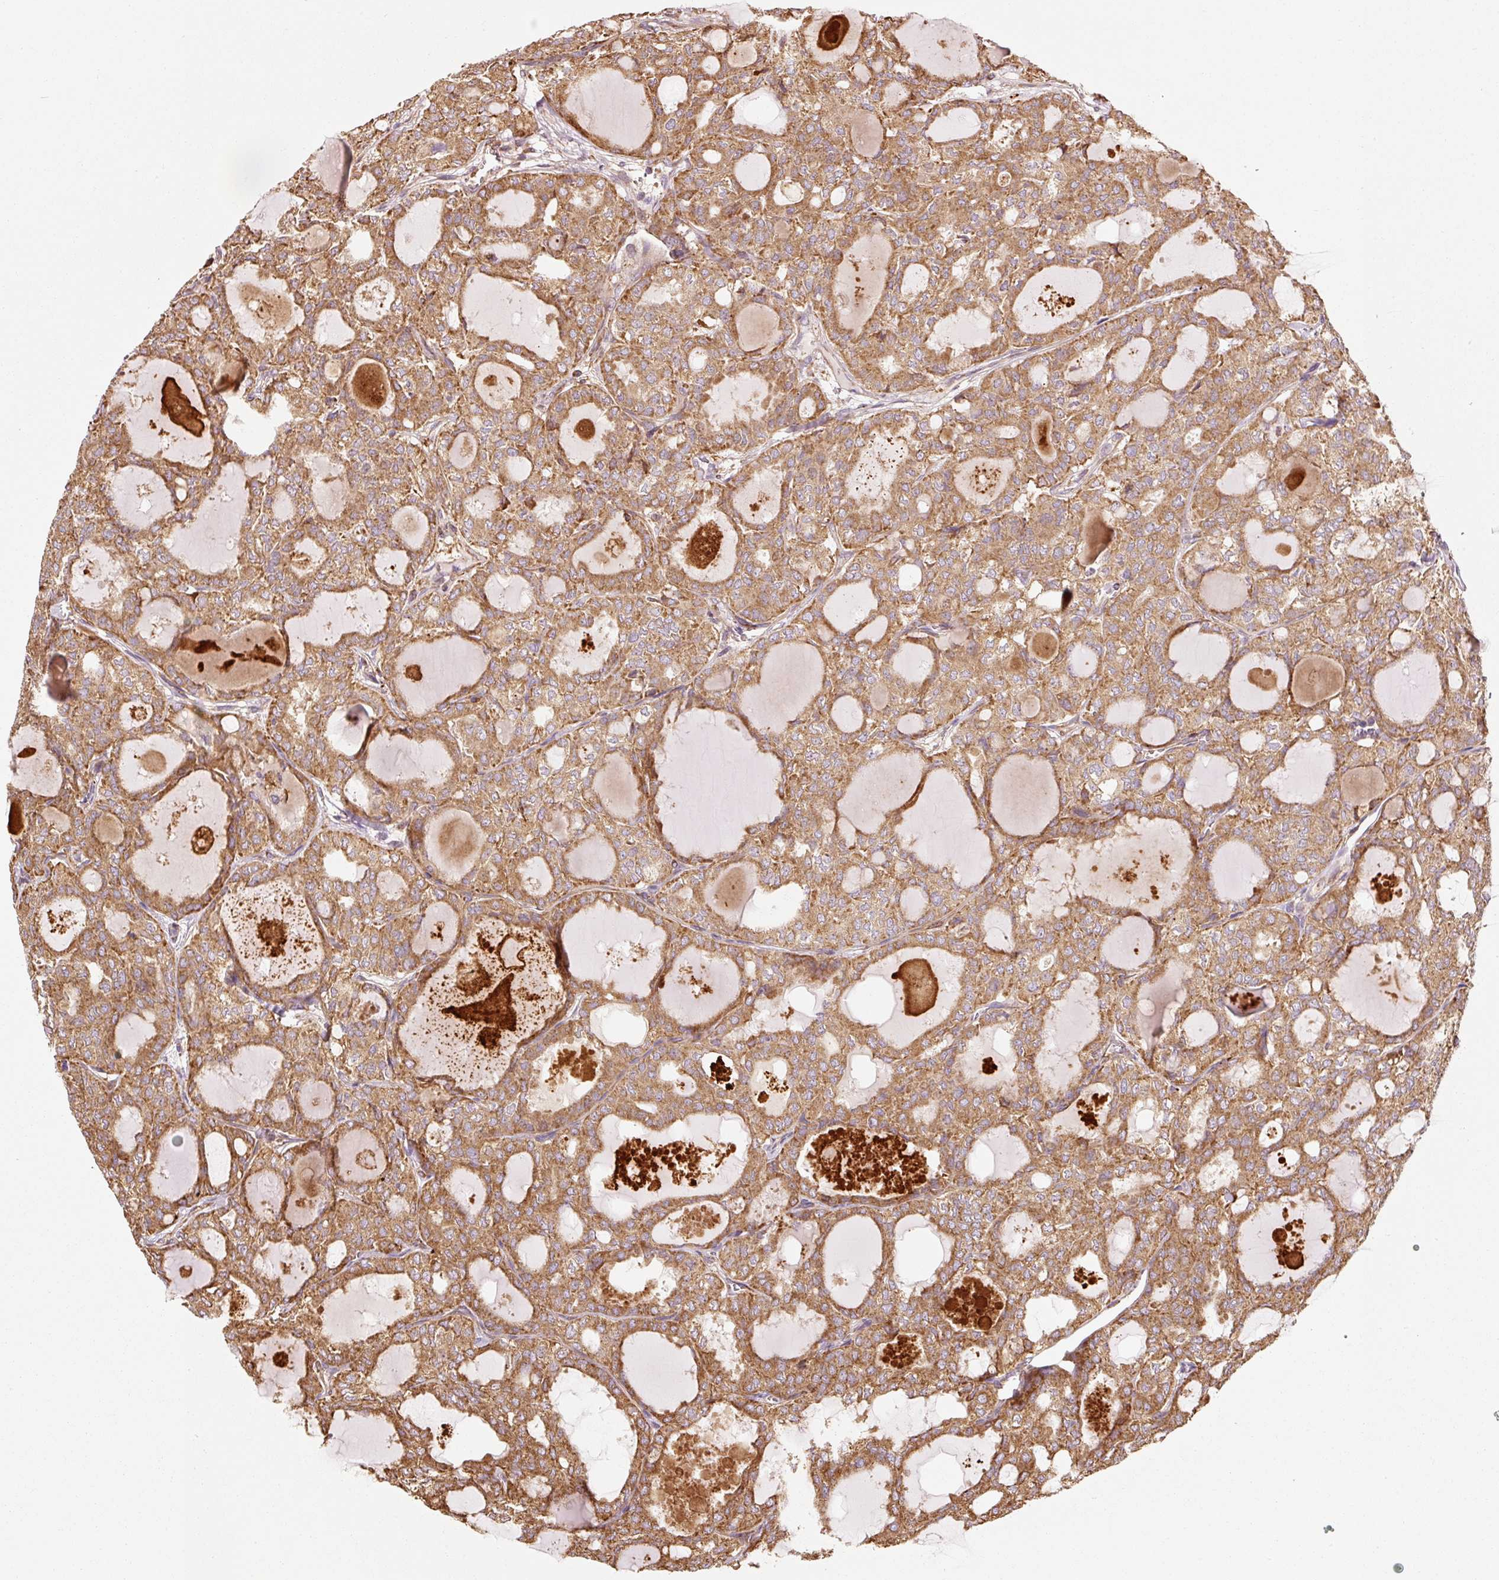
{"staining": {"intensity": "moderate", "quantity": ">75%", "location": "cytoplasmic/membranous"}, "tissue": "thyroid cancer", "cell_type": "Tumor cells", "image_type": "cancer", "snomed": [{"axis": "morphology", "description": "Follicular adenoma carcinoma, NOS"}, {"axis": "topography", "description": "Thyroid gland"}], "caption": "This photomicrograph shows immunohistochemistry staining of thyroid cancer (follicular adenoma carcinoma), with medium moderate cytoplasmic/membranous expression in approximately >75% of tumor cells.", "gene": "ISCU", "patient": {"sex": "male", "age": 75}}